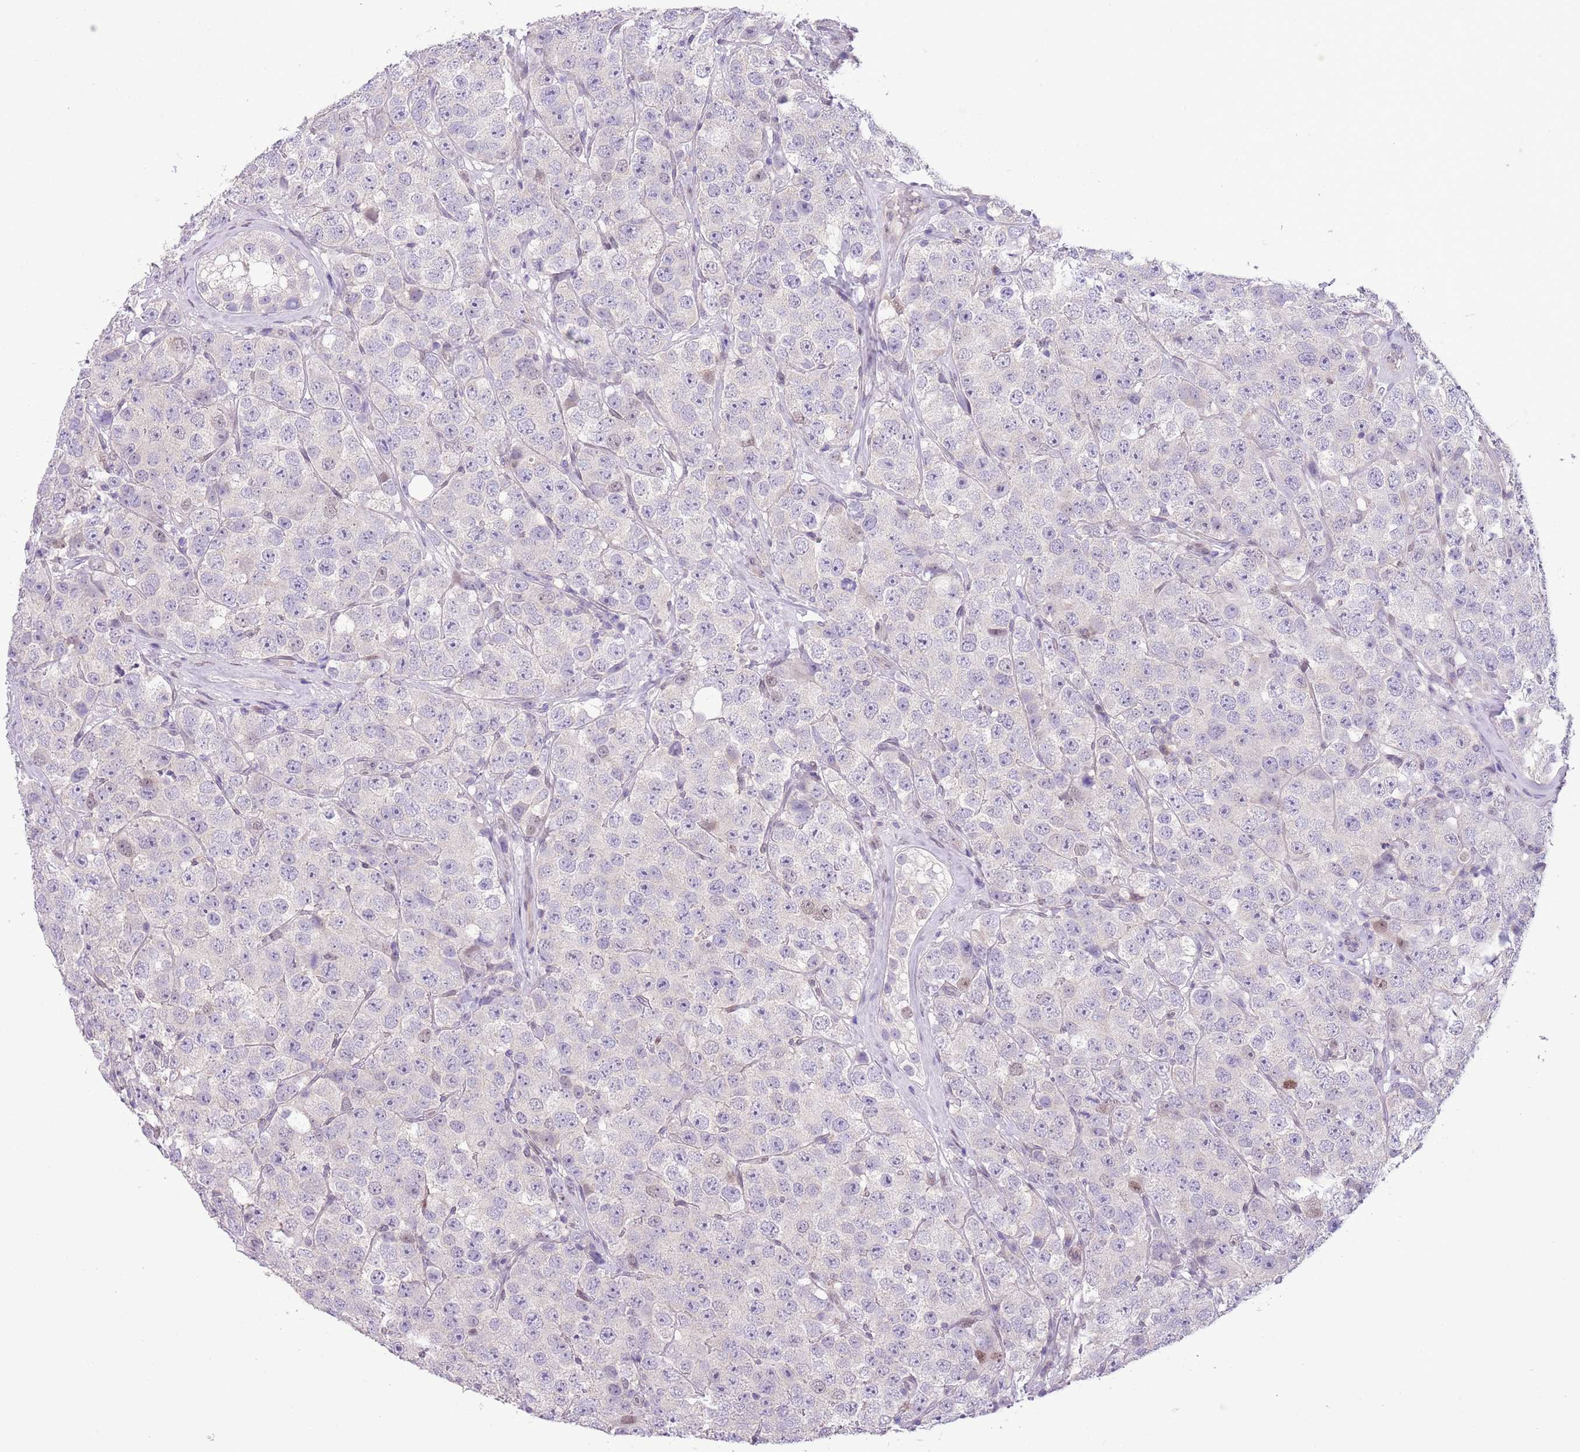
{"staining": {"intensity": "negative", "quantity": "none", "location": "none"}, "tissue": "testis cancer", "cell_type": "Tumor cells", "image_type": "cancer", "snomed": [{"axis": "morphology", "description": "Seminoma, NOS"}, {"axis": "topography", "description": "Testis"}], "caption": "Human testis cancer stained for a protein using immunohistochemistry displays no positivity in tumor cells.", "gene": "CCND2", "patient": {"sex": "male", "age": 28}}